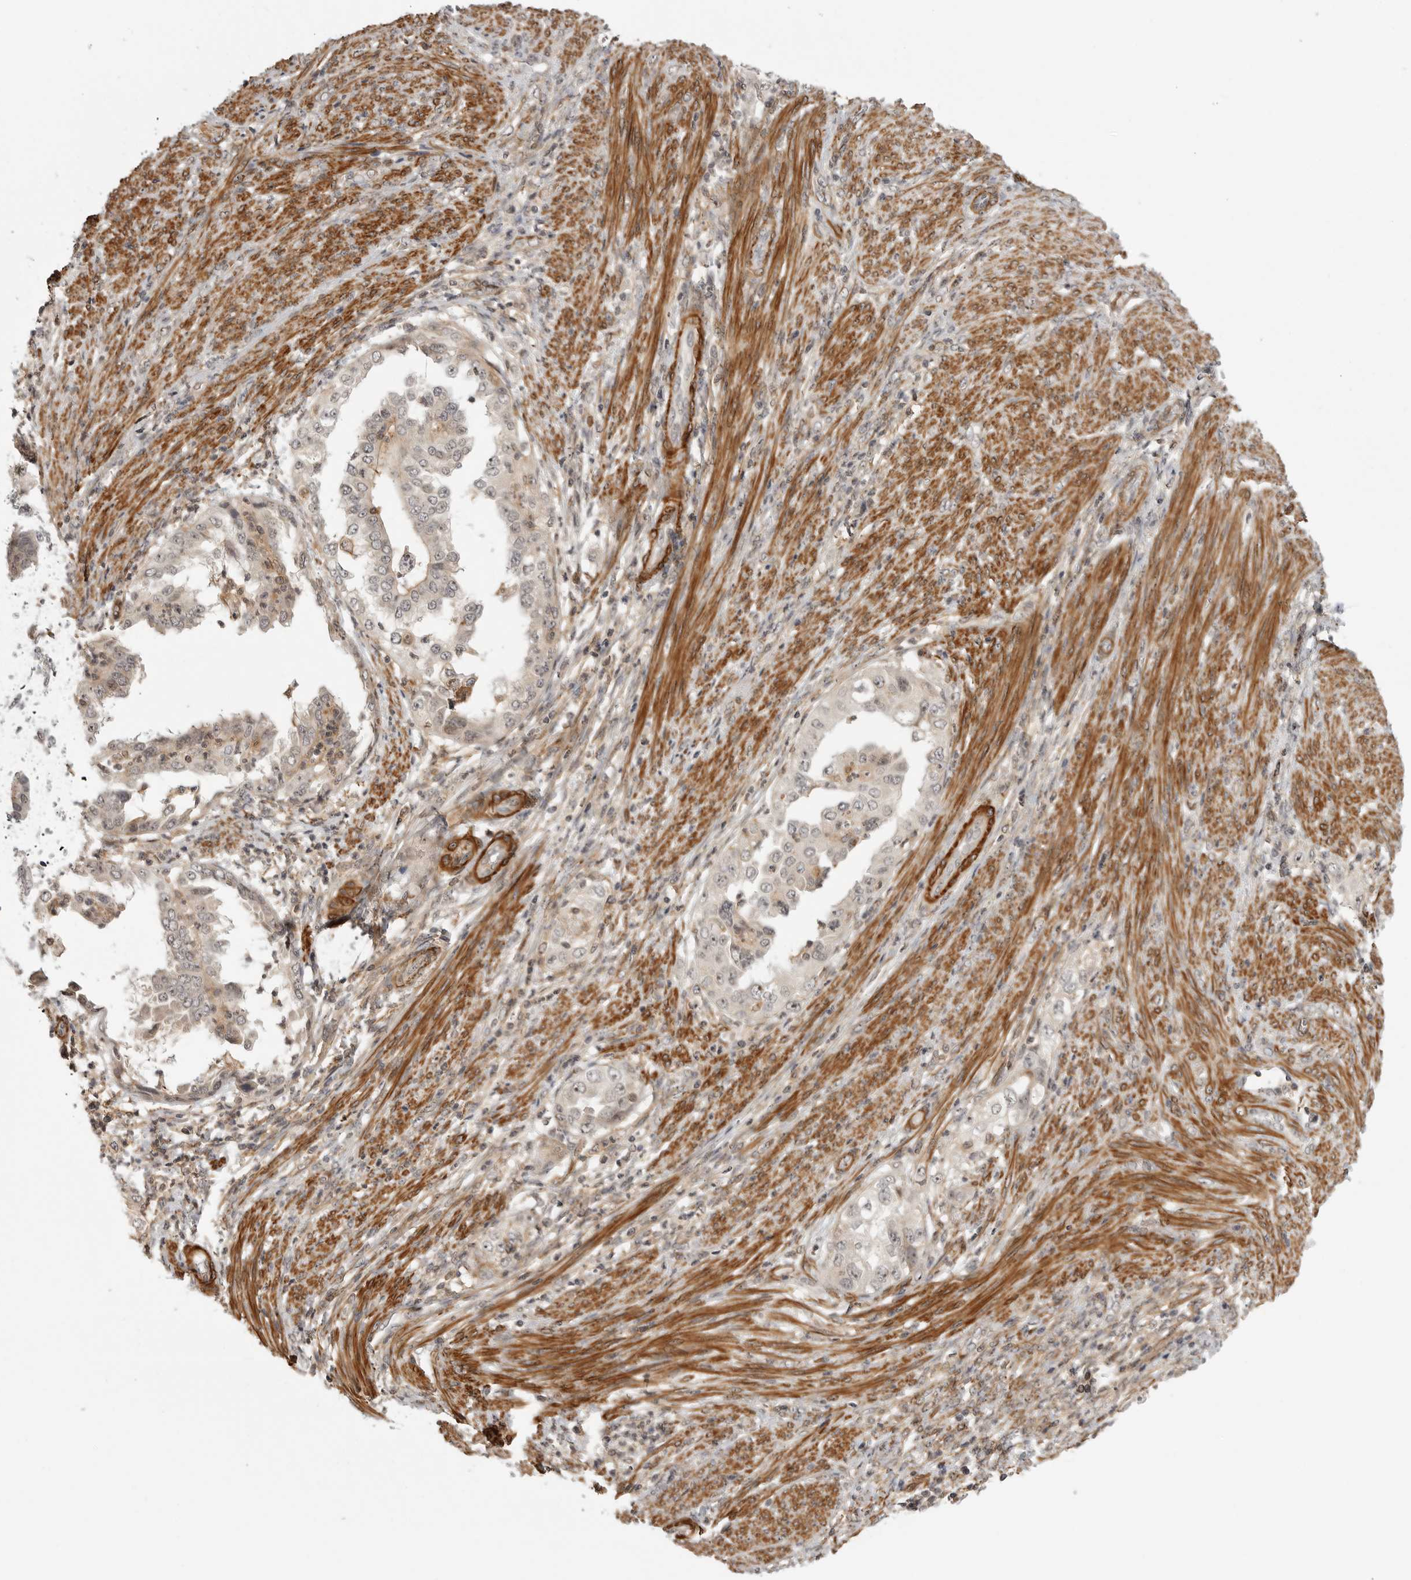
{"staining": {"intensity": "weak", "quantity": "<25%", "location": "nuclear"}, "tissue": "endometrial cancer", "cell_type": "Tumor cells", "image_type": "cancer", "snomed": [{"axis": "morphology", "description": "Adenocarcinoma, NOS"}, {"axis": "topography", "description": "Endometrium"}], "caption": "DAB immunohistochemical staining of human adenocarcinoma (endometrial) displays no significant positivity in tumor cells.", "gene": "TUT4", "patient": {"sex": "female", "age": 85}}